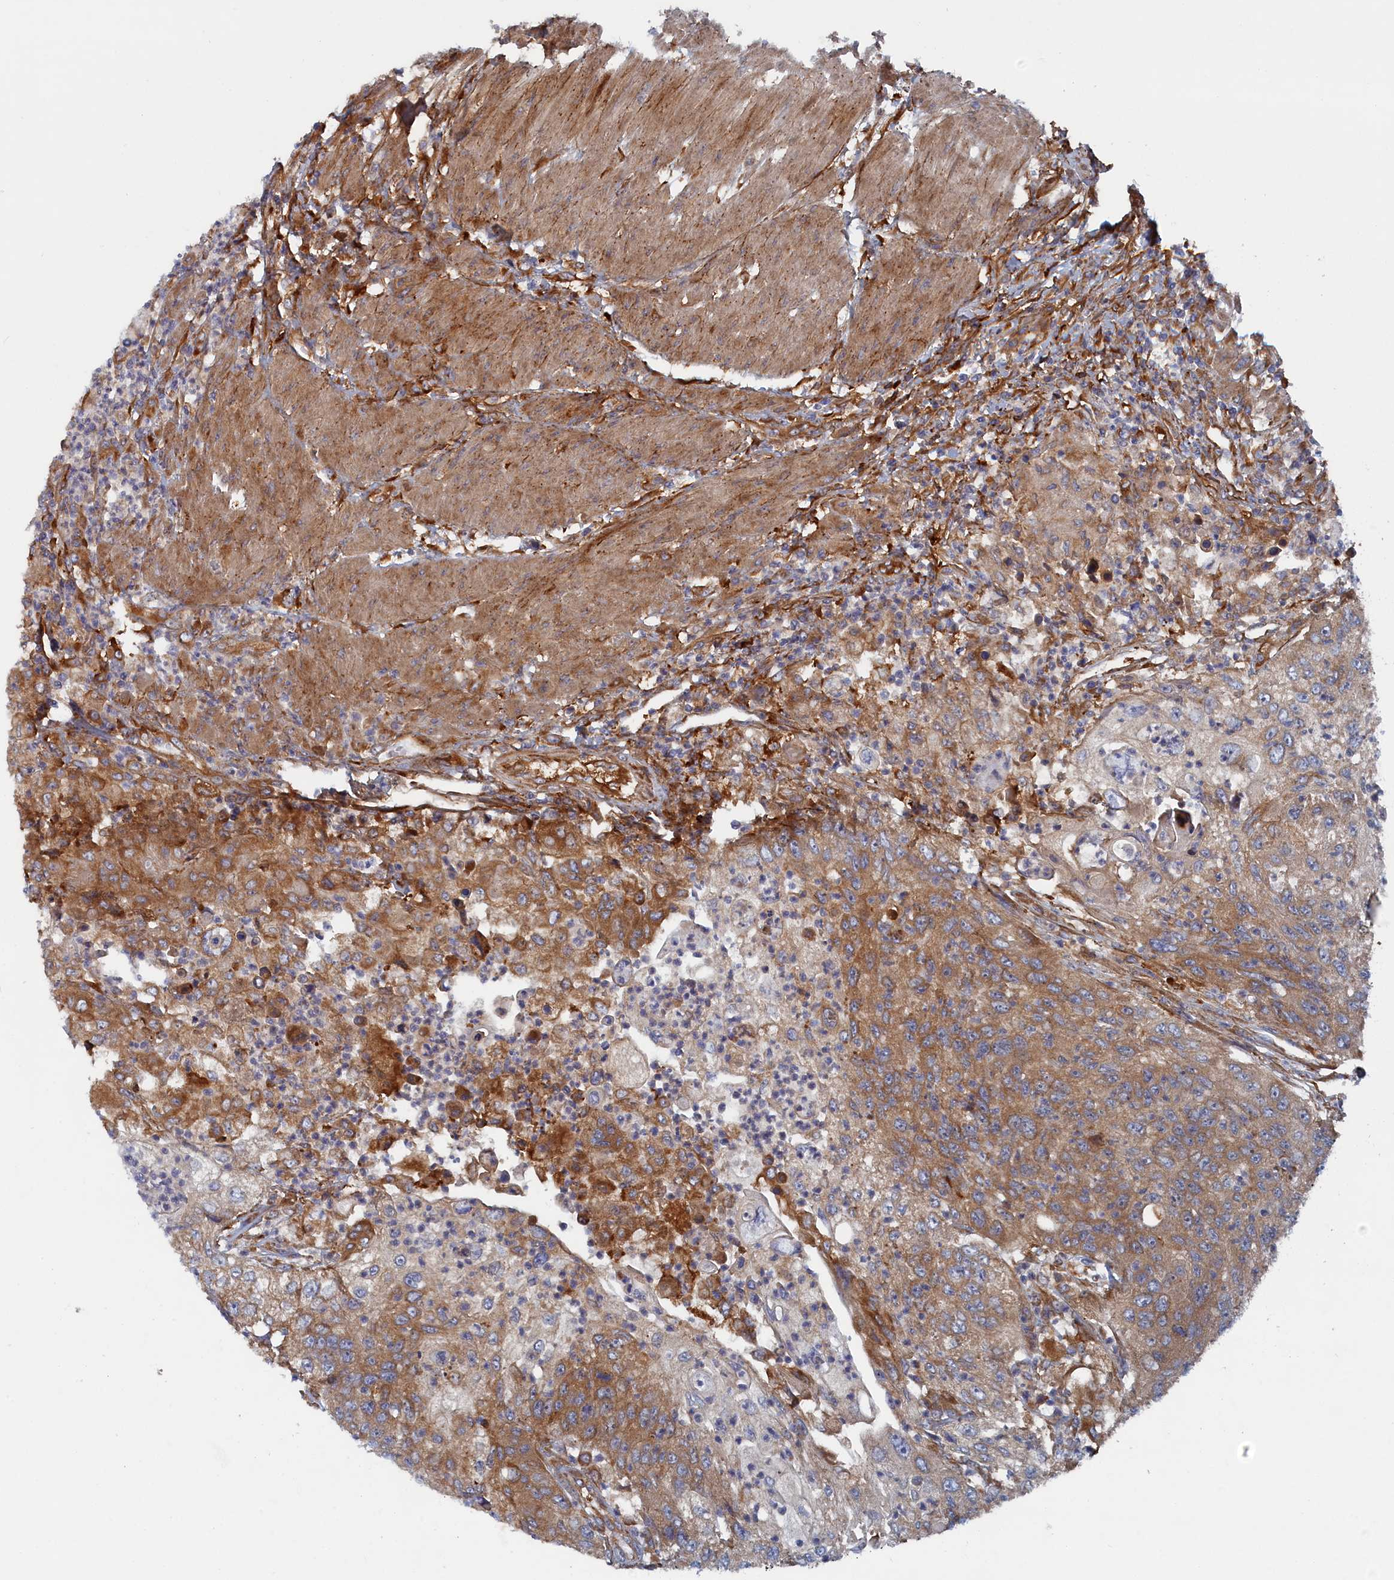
{"staining": {"intensity": "moderate", "quantity": "25%-75%", "location": "cytoplasmic/membranous"}, "tissue": "urothelial cancer", "cell_type": "Tumor cells", "image_type": "cancer", "snomed": [{"axis": "morphology", "description": "Urothelial carcinoma, High grade"}, {"axis": "topography", "description": "Urinary bladder"}], "caption": "Urothelial cancer was stained to show a protein in brown. There is medium levels of moderate cytoplasmic/membranous staining in approximately 25%-75% of tumor cells.", "gene": "TMEM196", "patient": {"sex": "female", "age": 60}}